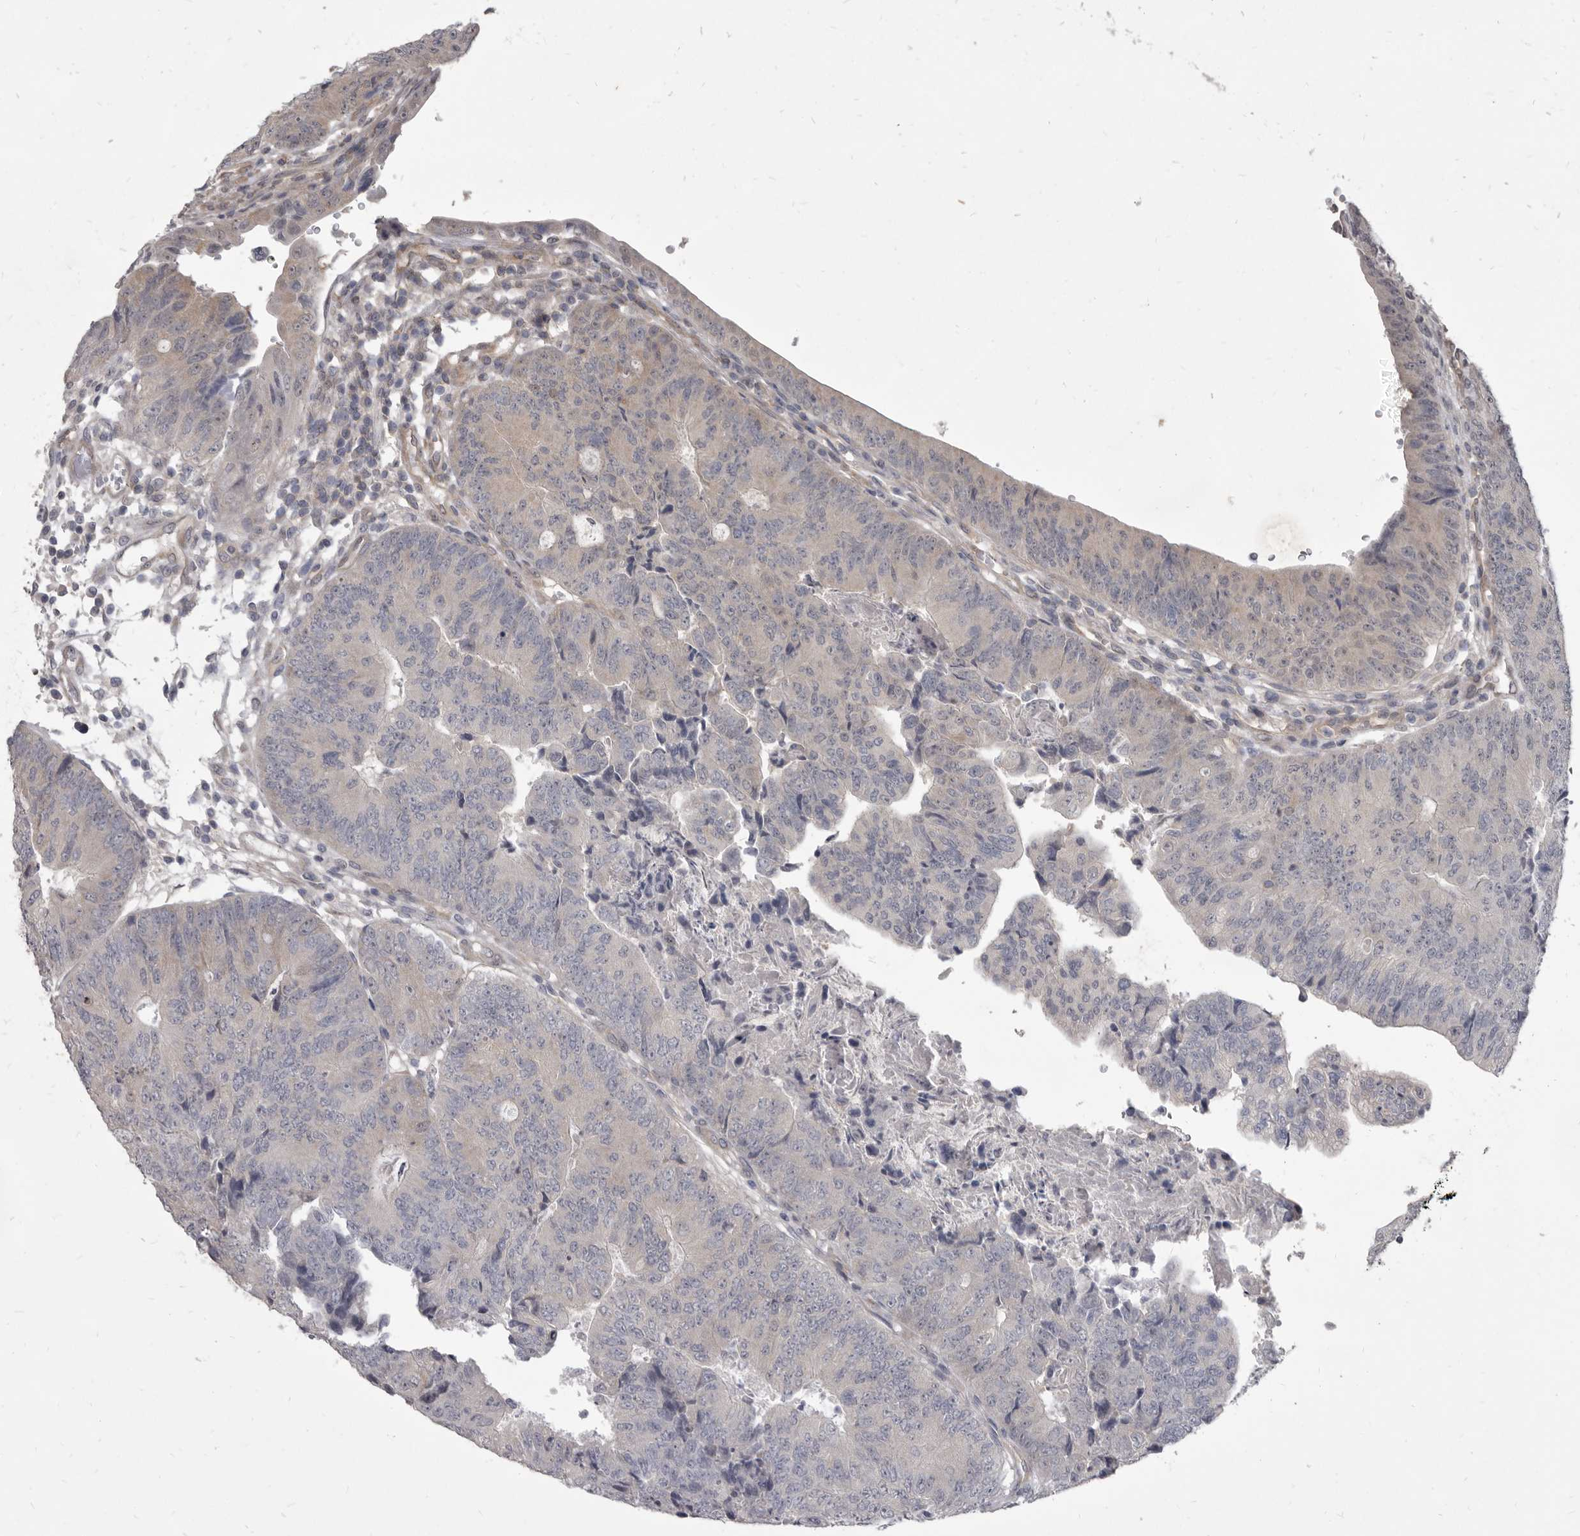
{"staining": {"intensity": "weak", "quantity": "<25%", "location": "cytoplasmic/membranous"}, "tissue": "colorectal cancer", "cell_type": "Tumor cells", "image_type": "cancer", "snomed": [{"axis": "morphology", "description": "Adenocarcinoma, NOS"}, {"axis": "topography", "description": "Colon"}], "caption": "Immunohistochemical staining of human colorectal adenocarcinoma displays no significant staining in tumor cells.", "gene": "GSK3B", "patient": {"sex": "female", "age": 67}}